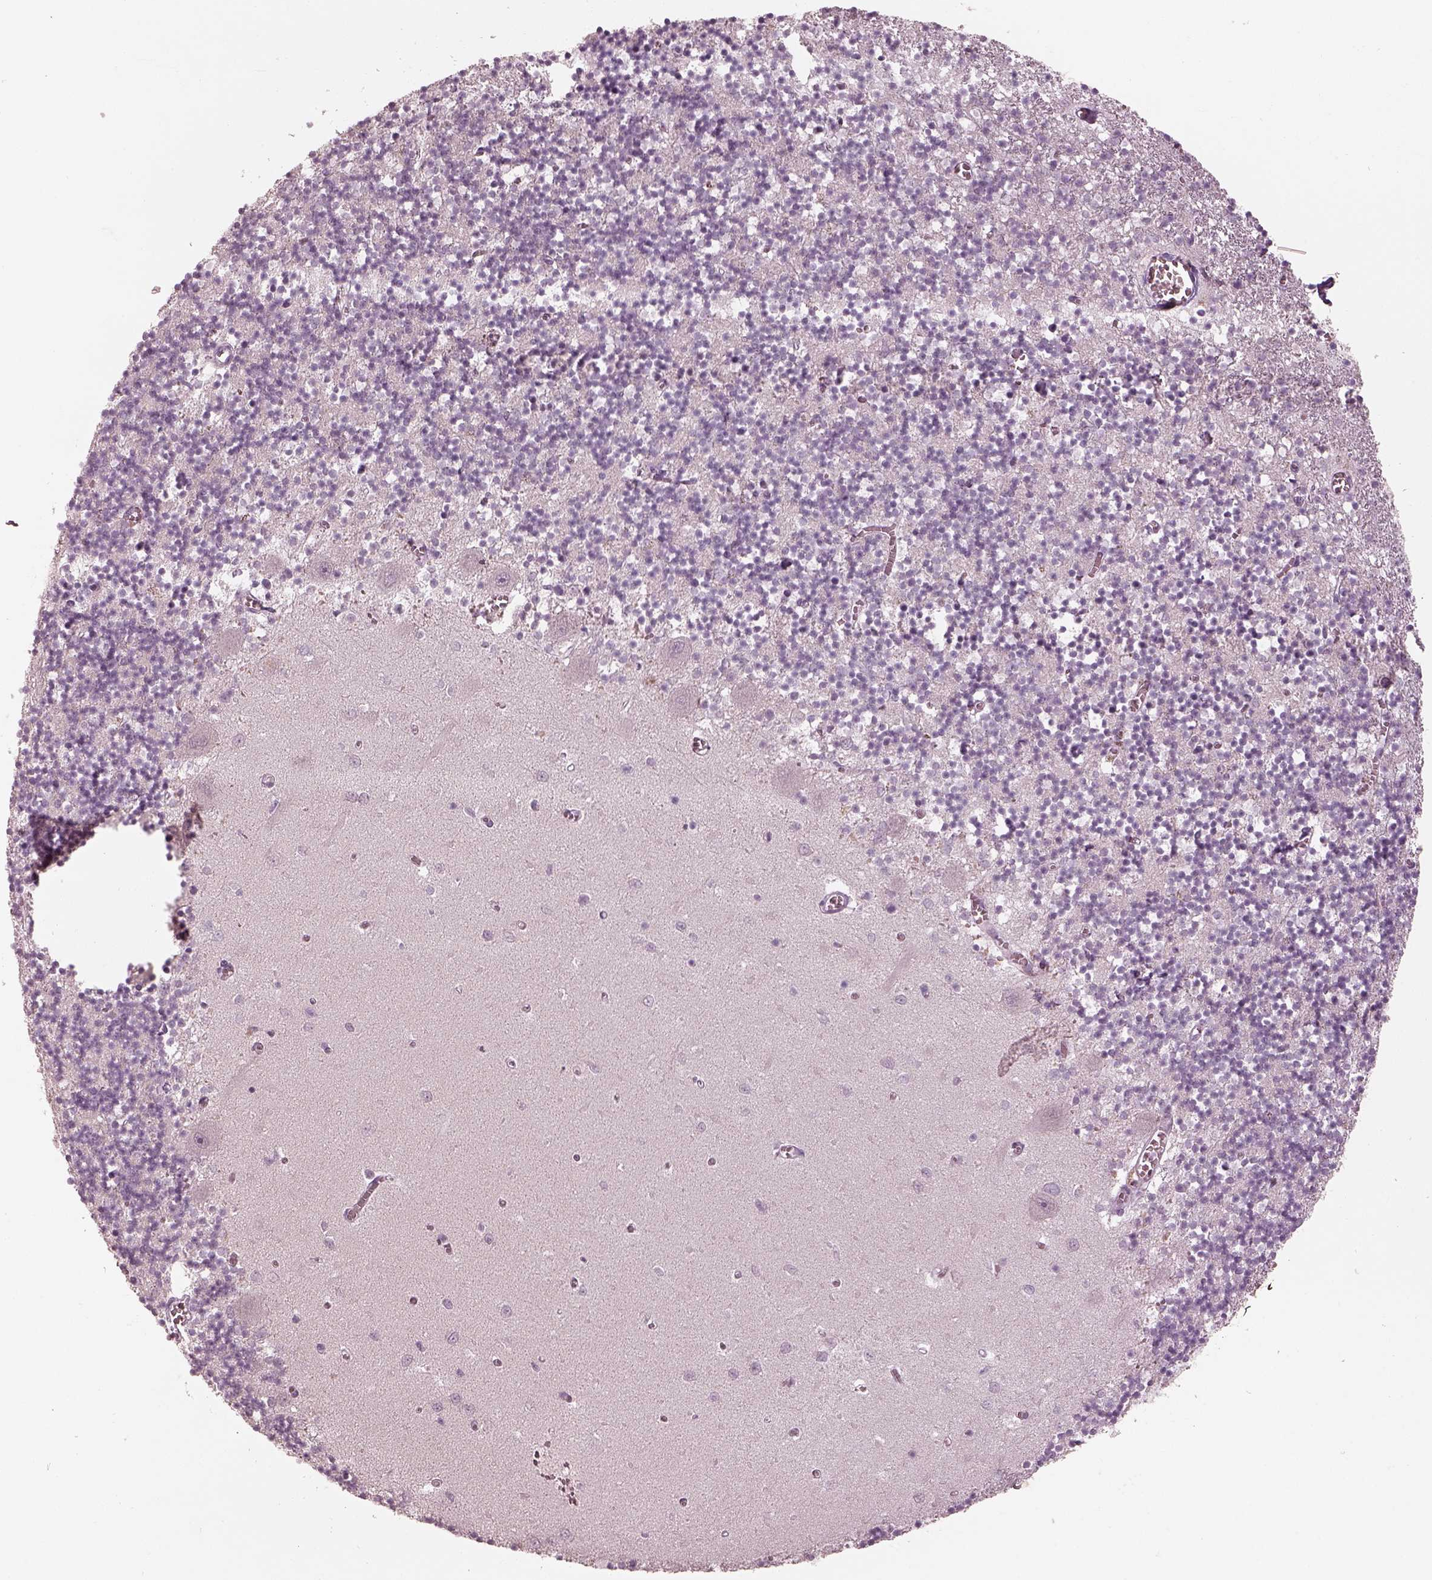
{"staining": {"intensity": "negative", "quantity": "none", "location": "none"}, "tissue": "cerebellum", "cell_type": "Cells in granular layer", "image_type": "normal", "snomed": [{"axis": "morphology", "description": "Normal tissue, NOS"}, {"axis": "topography", "description": "Cerebellum"}], "caption": "Image shows no protein expression in cells in granular layer of normal cerebellum.", "gene": "SPATA6L", "patient": {"sex": "female", "age": 64}}